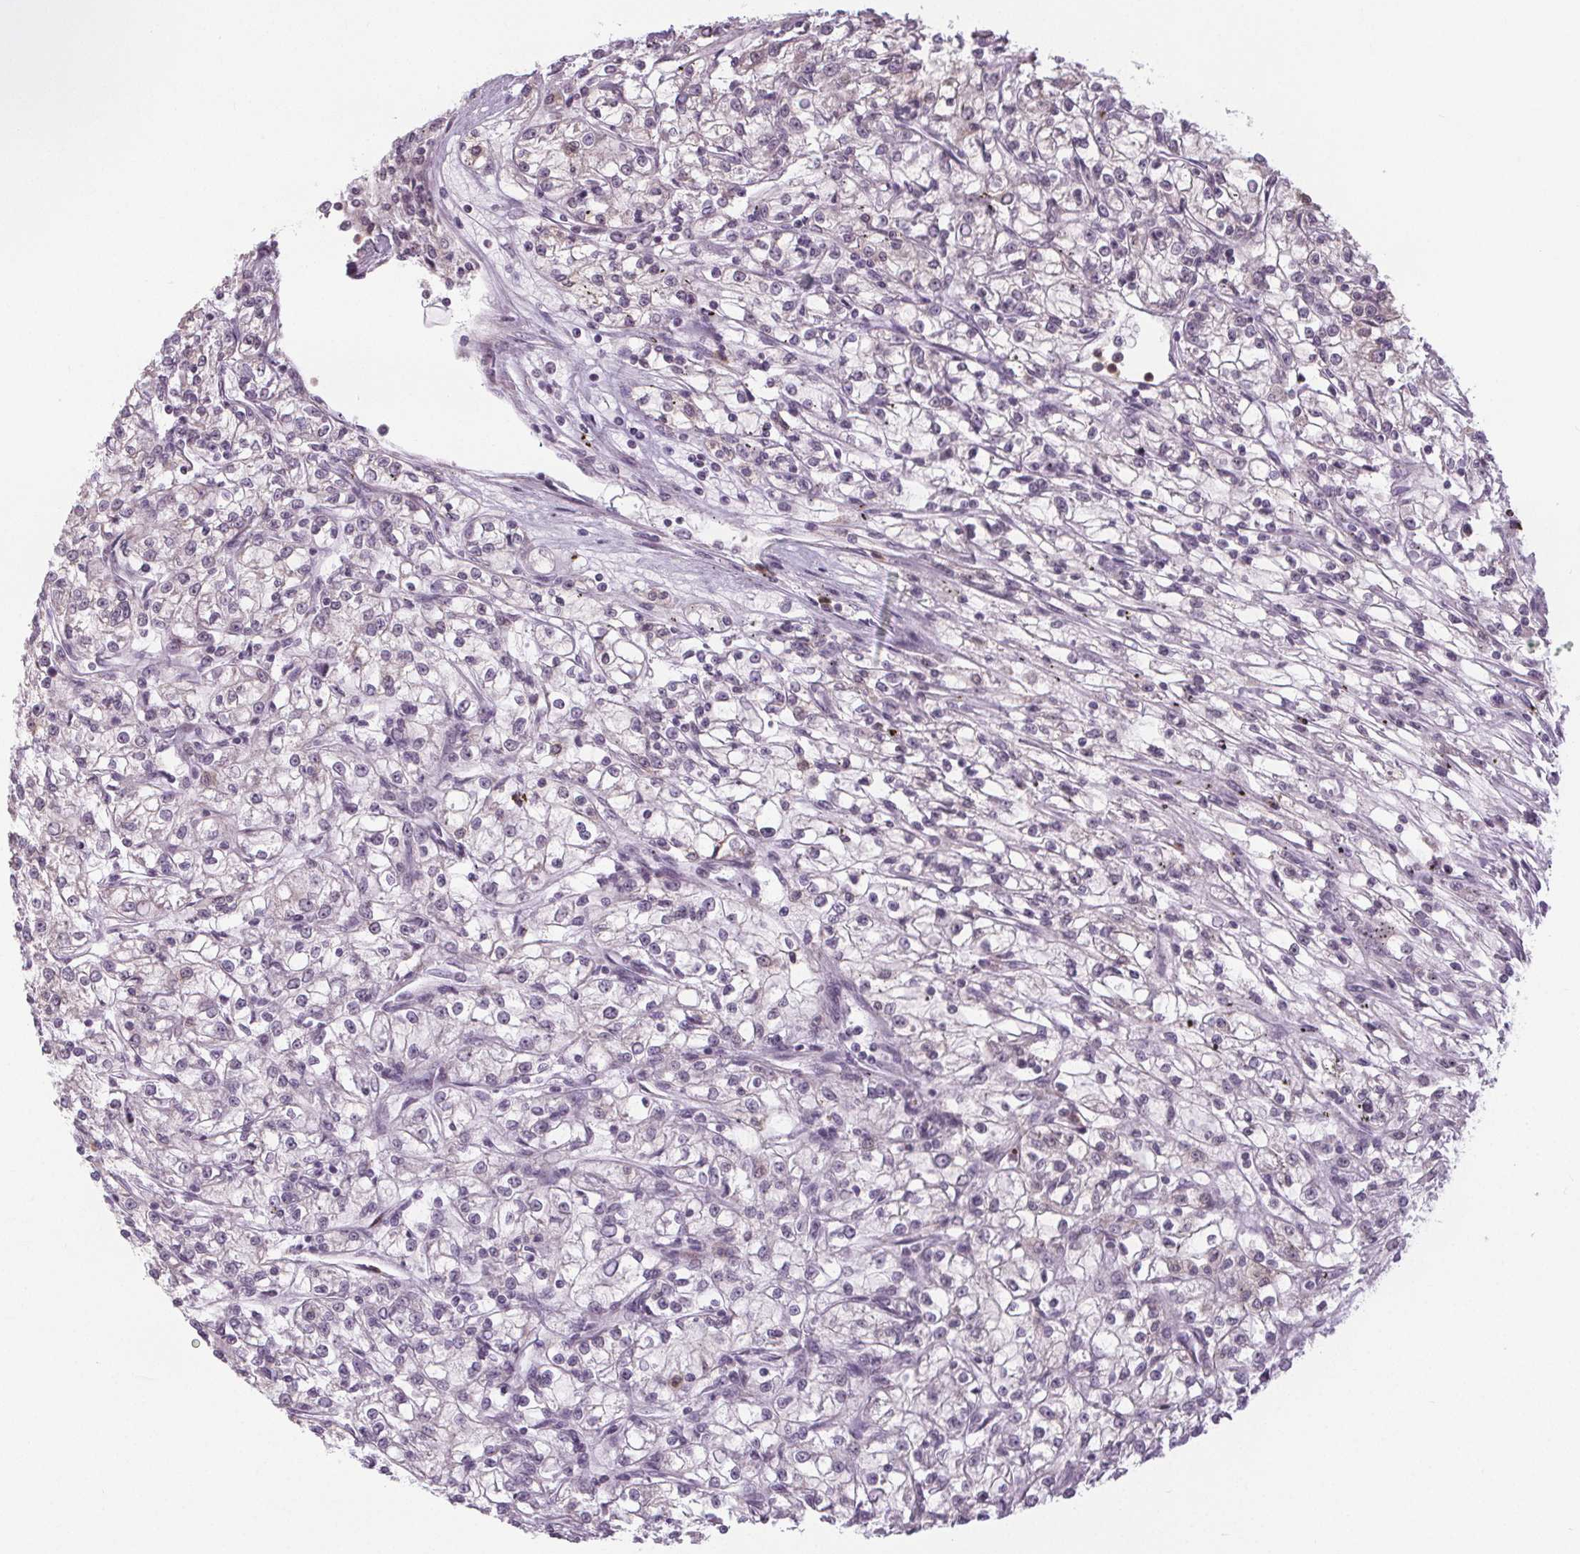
{"staining": {"intensity": "weak", "quantity": "25%-75%", "location": "nuclear"}, "tissue": "renal cancer", "cell_type": "Tumor cells", "image_type": "cancer", "snomed": [{"axis": "morphology", "description": "Adenocarcinoma, NOS"}, {"axis": "topography", "description": "Kidney"}], "caption": "Immunohistochemistry staining of renal cancer, which shows low levels of weak nuclear positivity in about 25%-75% of tumor cells indicating weak nuclear protein expression. The staining was performed using DAB (3,3'-diaminobenzidine) (brown) for protein detection and nuclei were counterstained in hematoxylin (blue).", "gene": "NOLC1", "patient": {"sex": "female", "age": 59}}